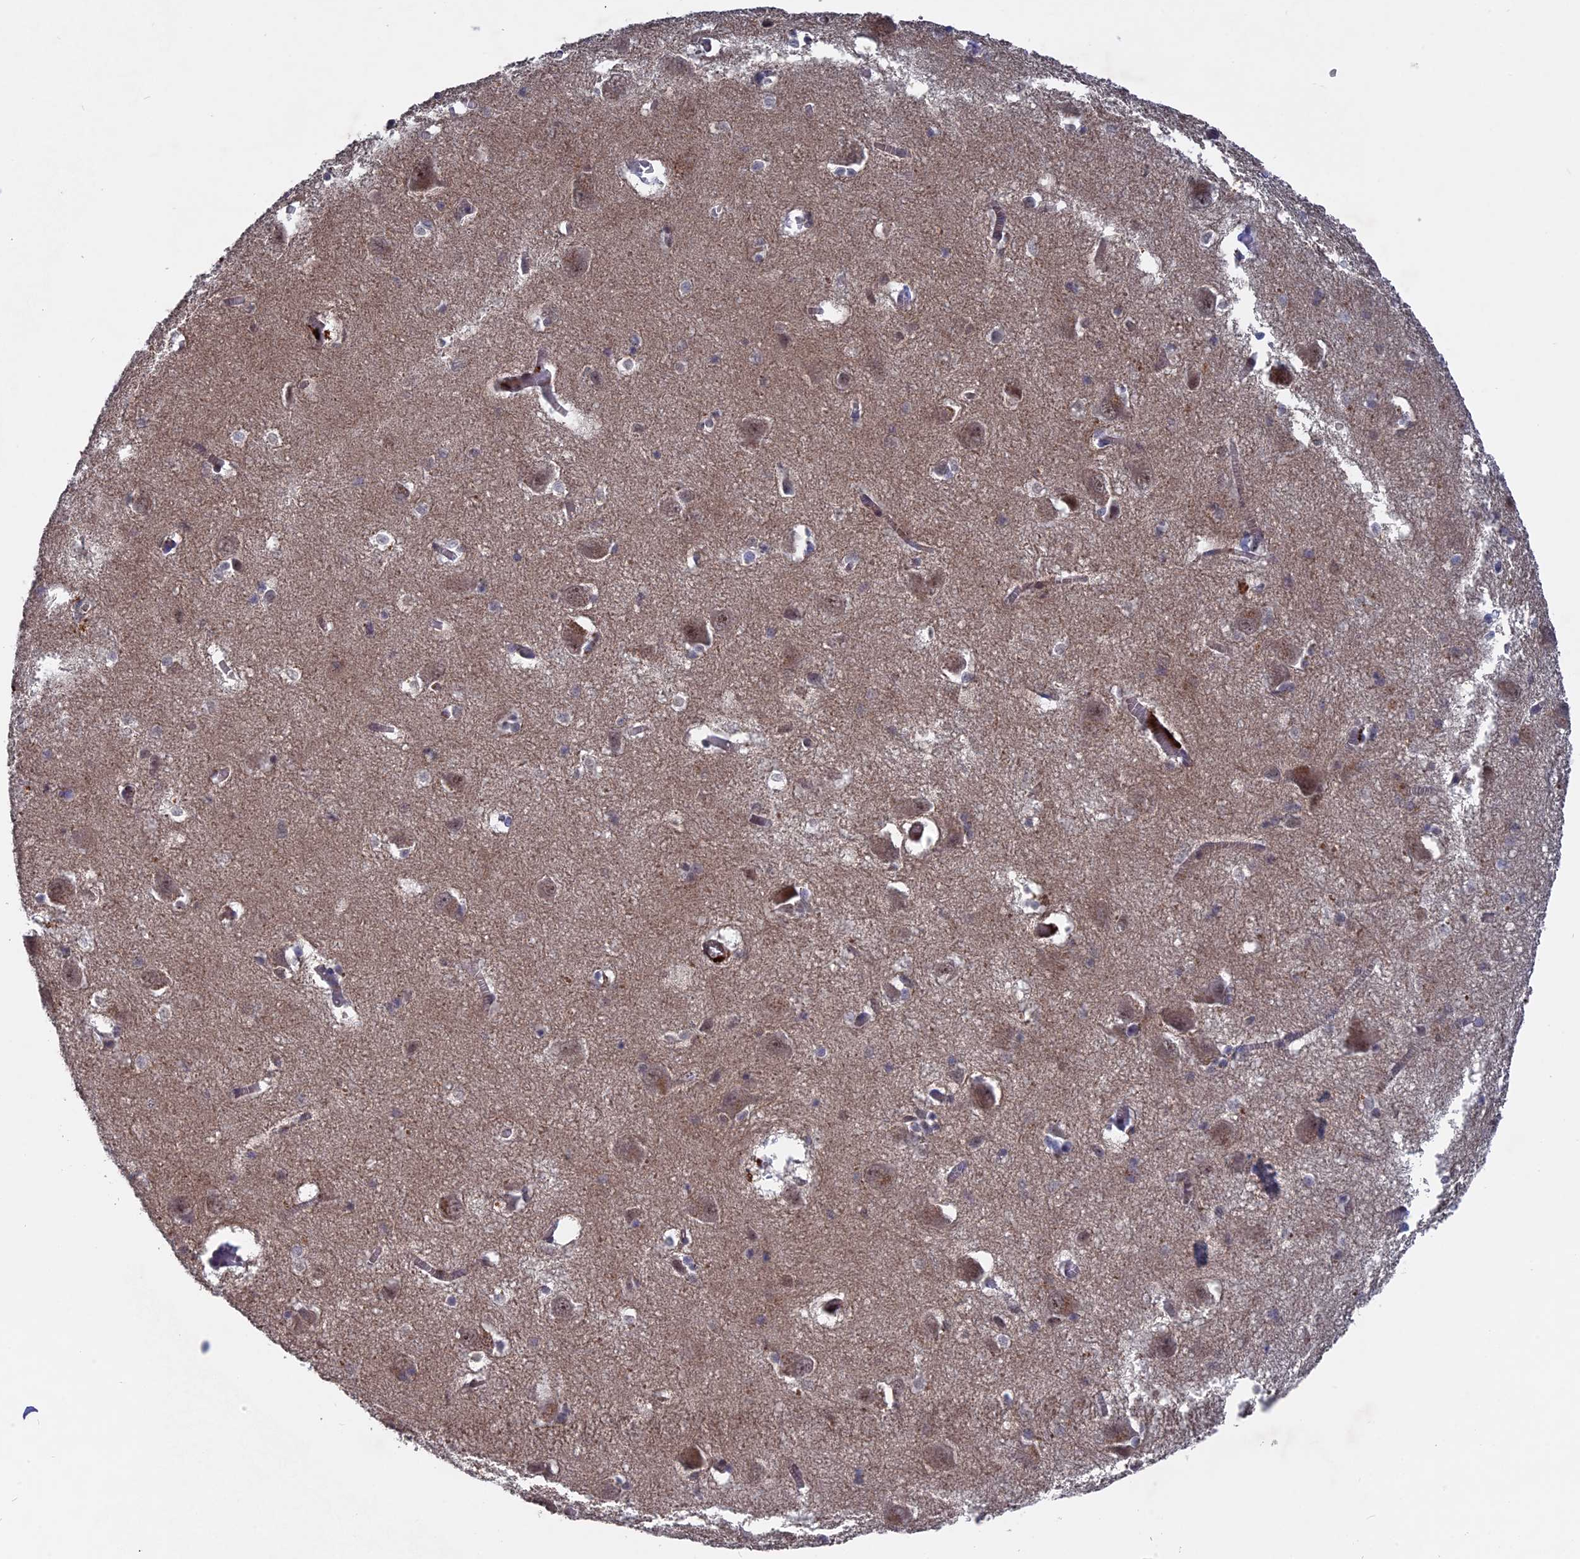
{"staining": {"intensity": "negative", "quantity": "none", "location": "none"}, "tissue": "caudate", "cell_type": "Glial cells", "image_type": "normal", "snomed": [{"axis": "morphology", "description": "Normal tissue, NOS"}, {"axis": "topography", "description": "Lateral ventricle wall"}], "caption": "Human caudate stained for a protein using immunohistochemistry displays no positivity in glial cells.", "gene": "NOSIP", "patient": {"sex": "male", "age": 37}}